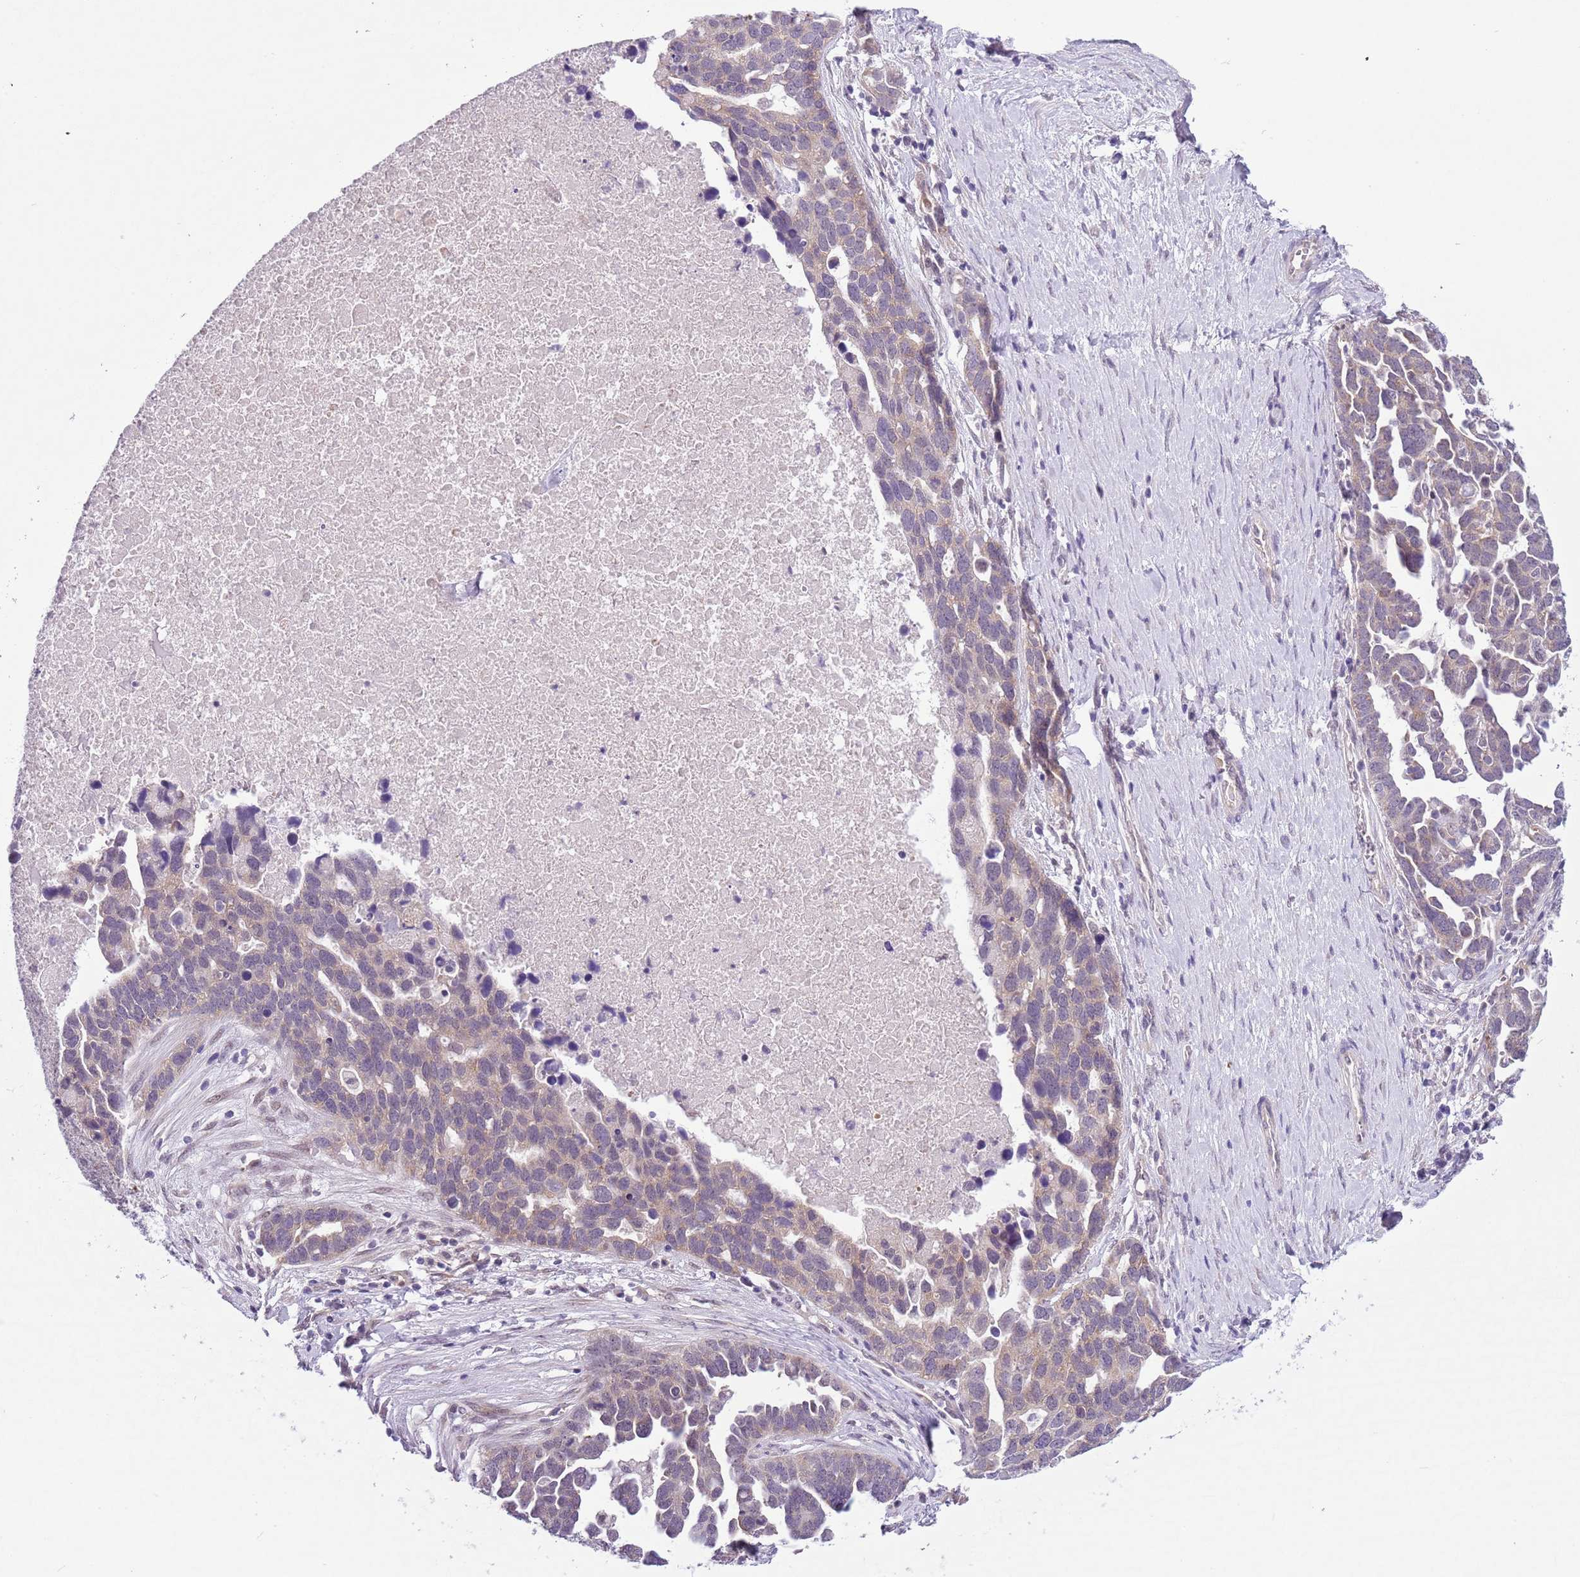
{"staining": {"intensity": "weak", "quantity": "25%-75%", "location": "cytoplasmic/membranous"}, "tissue": "ovarian cancer", "cell_type": "Tumor cells", "image_type": "cancer", "snomed": [{"axis": "morphology", "description": "Cystadenocarcinoma, serous, NOS"}, {"axis": "topography", "description": "Ovary"}], "caption": "This is a micrograph of immunohistochemistry (IHC) staining of serous cystadenocarcinoma (ovarian), which shows weak expression in the cytoplasmic/membranous of tumor cells.", "gene": "FAM120C", "patient": {"sex": "female", "age": 54}}